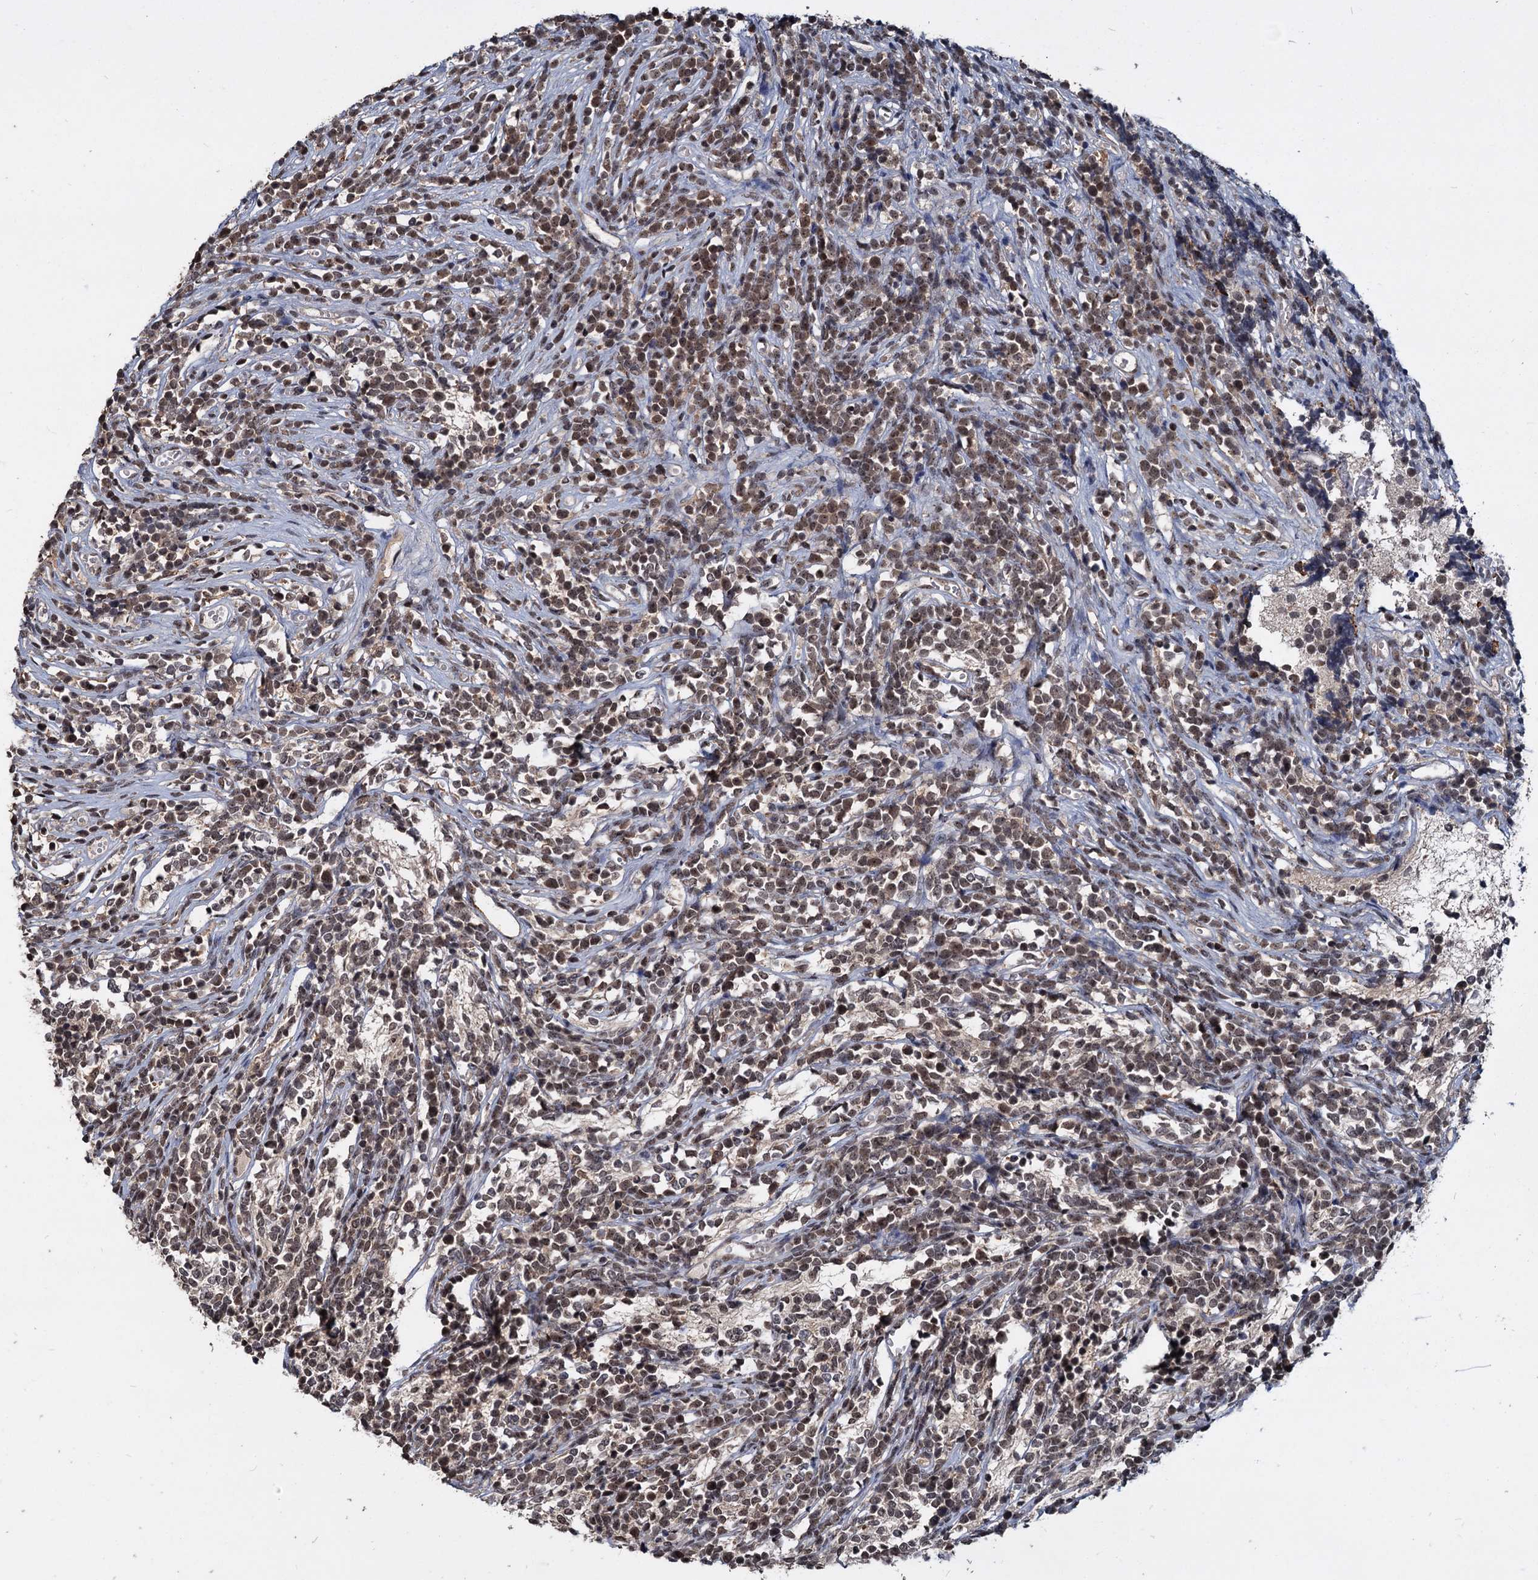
{"staining": {"intensity": "moderate", "quantity": "25%-75%", "location": "nuclear"}, "tissue": "glioma", "cell_type": "Tumor cells", "image_type": "cancer", "snomed": [{"axis": "morphology", "description": "Glioma, malignant, Low grade"}, {"axis": "topography", "description": "Brain"}], "caption": "Immunohistochemistry (IHC) (DAB) staining of human malignant glioma (low-grade) displays moderate nuclear protein expression in about 25%-75% of tumor cells.", "gene": "FAM216B", "patient": {"sex": "female", "age": 1}}